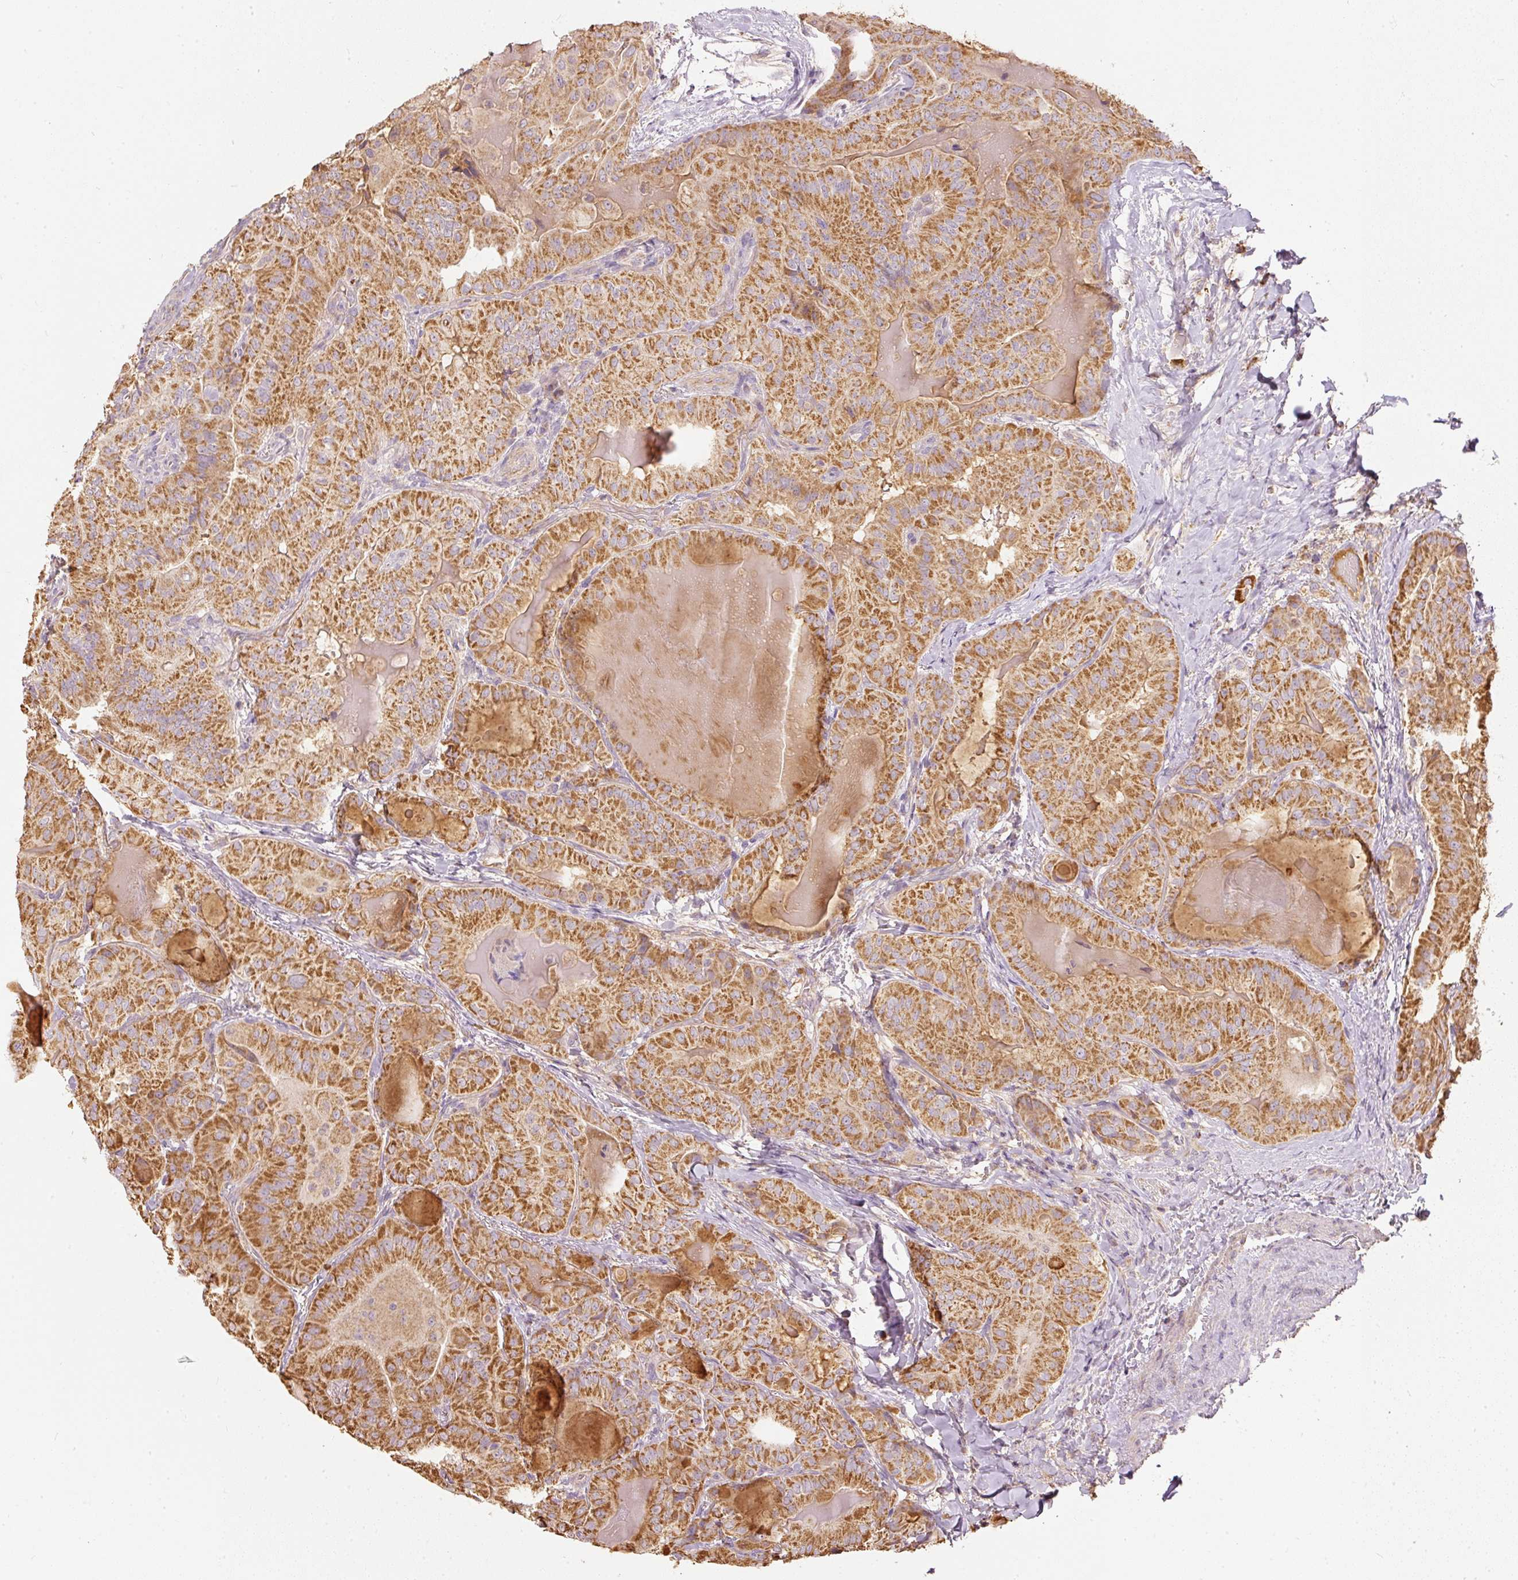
{"staining": {"intensity": "moderate", "quantity": ">75%", "location": "cytoplasmic/membranous"}, "tissue": "thyroid cancer", "cell_type": "Tumor cells", "image_type": "cancer", "snomed": [{"axis": "morphology", "description": "Papillary adenocarcinoma, NOS"}, {"axis": "topography", "description": "Thyroid gland"}], "caption": "This histopathology image displays thyroid papillary adenocarcinoma stained with immunohistochemistry (IHC) to label a protein in brown. The cytoplasmic/membranous of tumor cells show moderate positivity for the protein. Nuclei are counter-stained blue.", "gene": "PSENEN", "patient": {"sex": "female", "age": 68}}